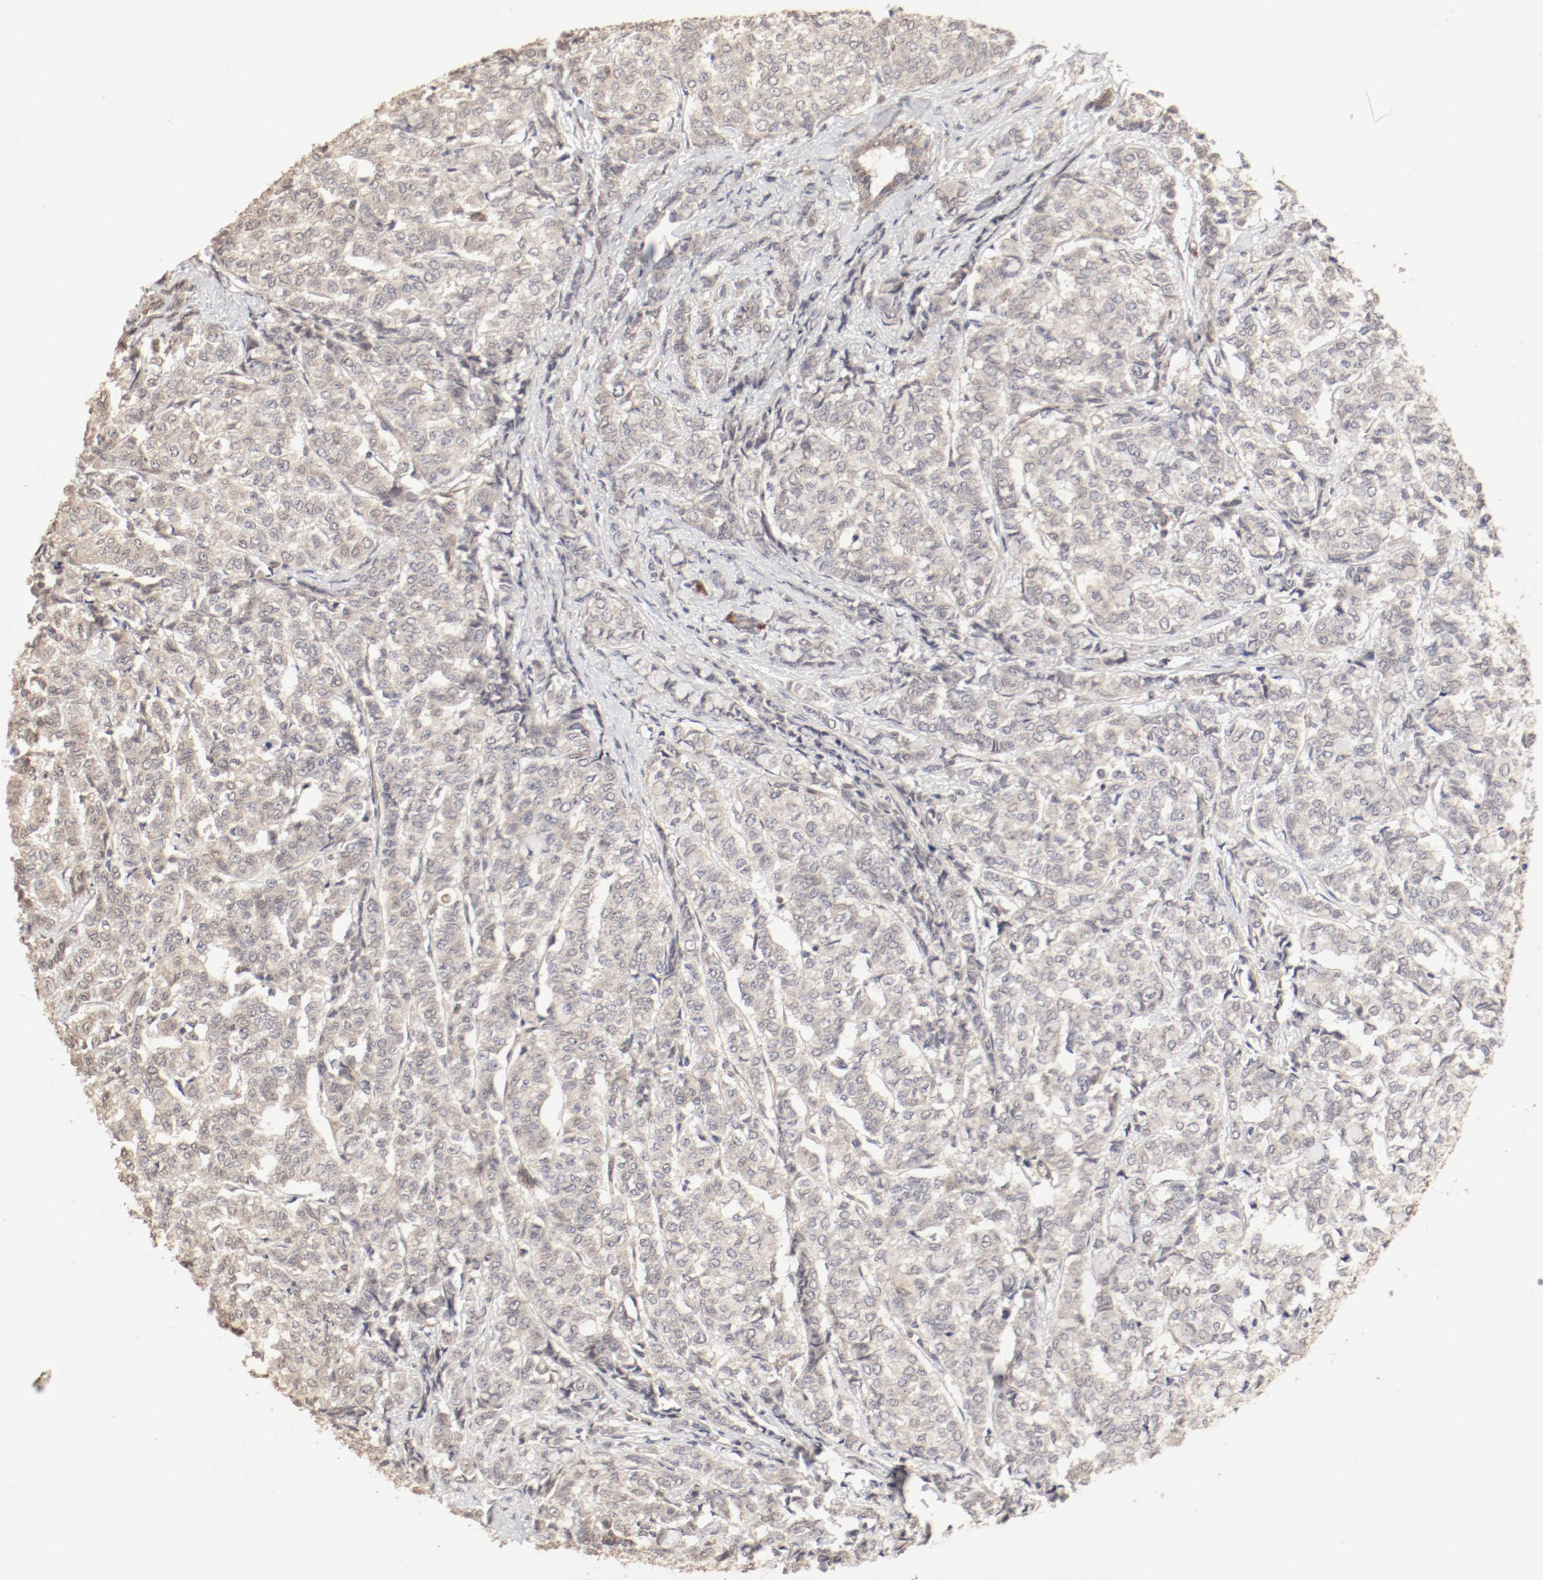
{"staining": {"intensity": "weak", "quantity": ">75%", "location": "cytoplasmic/membranous"}, "tissue": "breast cancer", "cell_type": "Tumor cells", "image_type": "cancer", "snomed": [{"axis": "morphology", "description": "Lobular carcinoma"}, {"axis": "topography", "description": "Breast"}], "caption": "Protein positivity by immunohistochemistry displays weak cytoplasmic/membranous expression in approximately >75% of tumor cells in breast cancer. (DAB (3,3'-diaminobenzidine) IHC with brightfield microscopy, high magnification).", "gene": "IL3RA", "patient": {"sex": "female", "age": 60}}